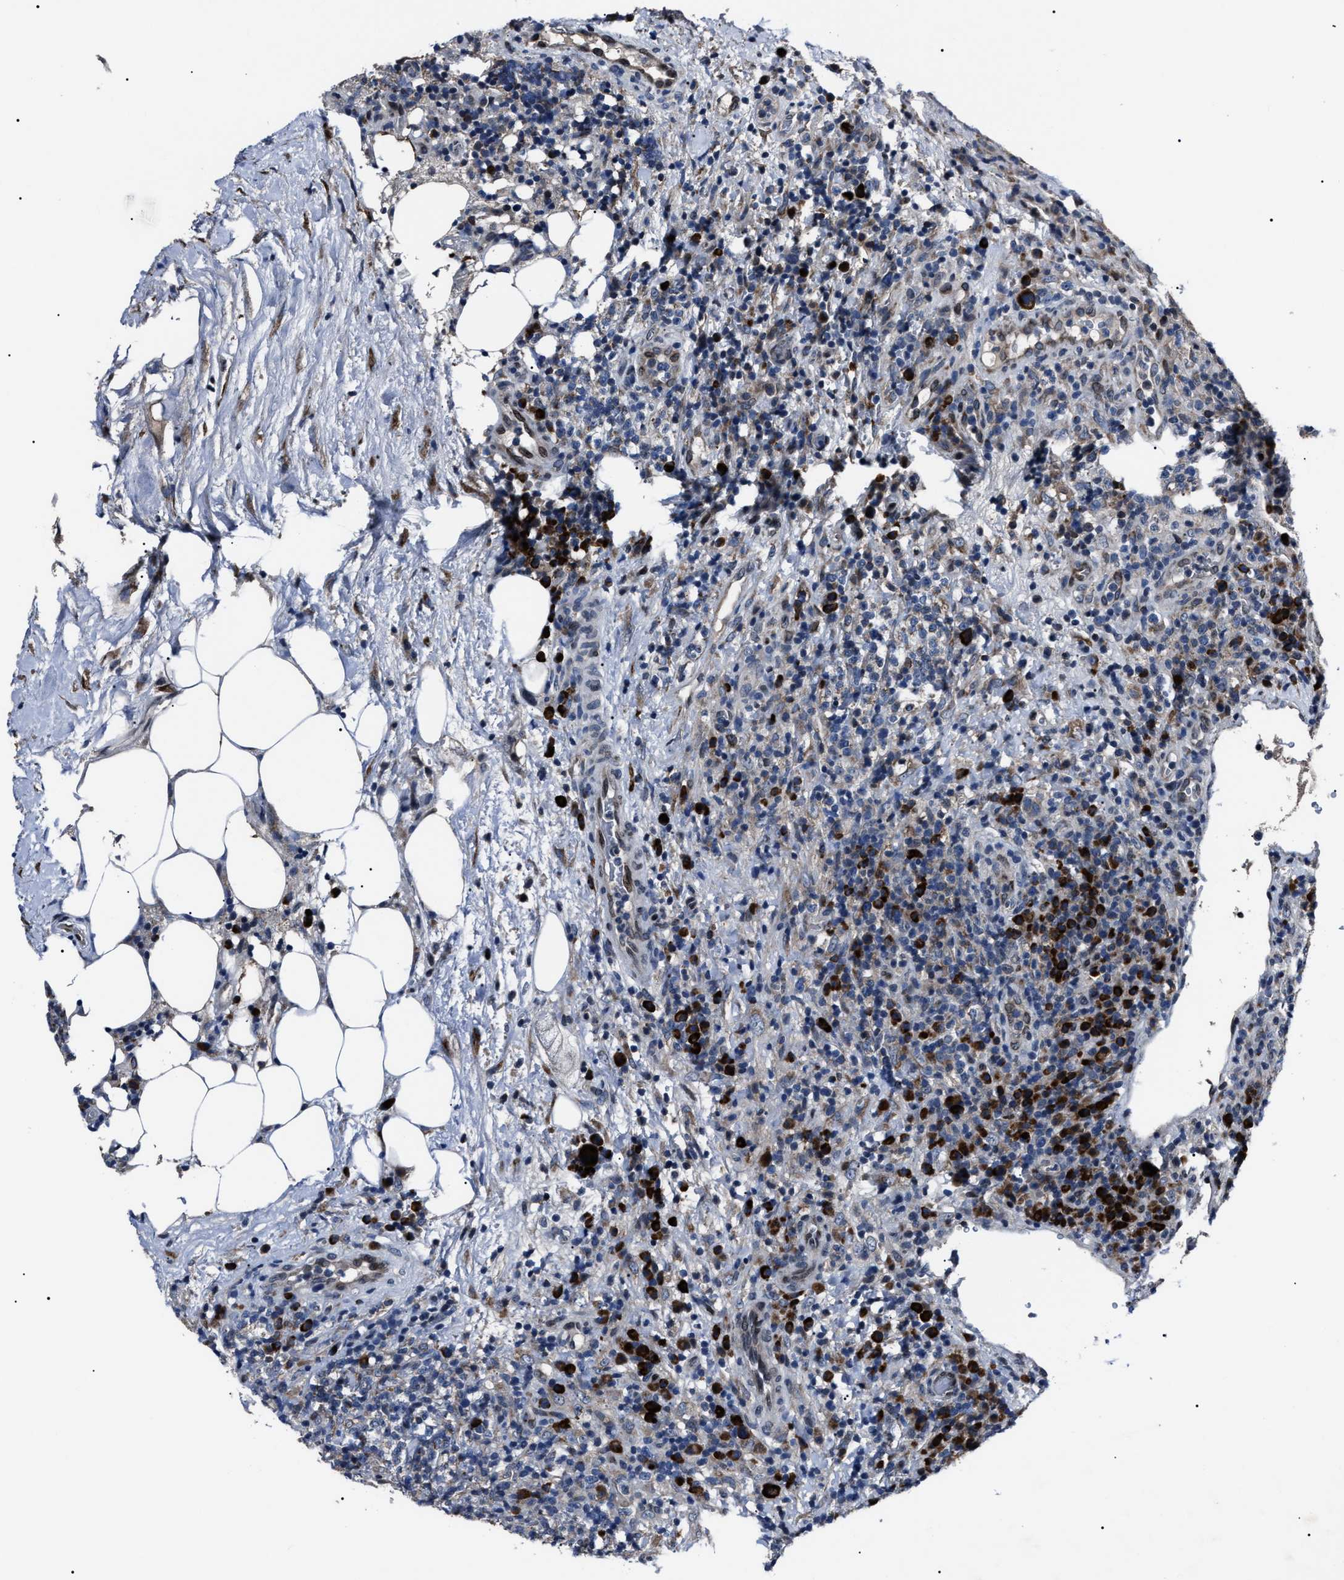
{"staining": {"intensity": "negative", "quantity": "none", "location": "none"}, "tissue": "lymphoma", "cell_type": "Tumor cells", "image_type": "cancer", "snomed": [{"axis": "morphology", "description": "Malignant lymphoma, non-Hodgkin's type, High grade"}, {"axis": "topography", "description": "Lymph node"}], "caption": "Immunohistochemistry (IHC) of malignant lymphoma, non-Hodgkin's type (high-grade) displays no expression in tumor cells.", "gene": "LRRC14", "patient": {"sex": "female", "age": 76}}